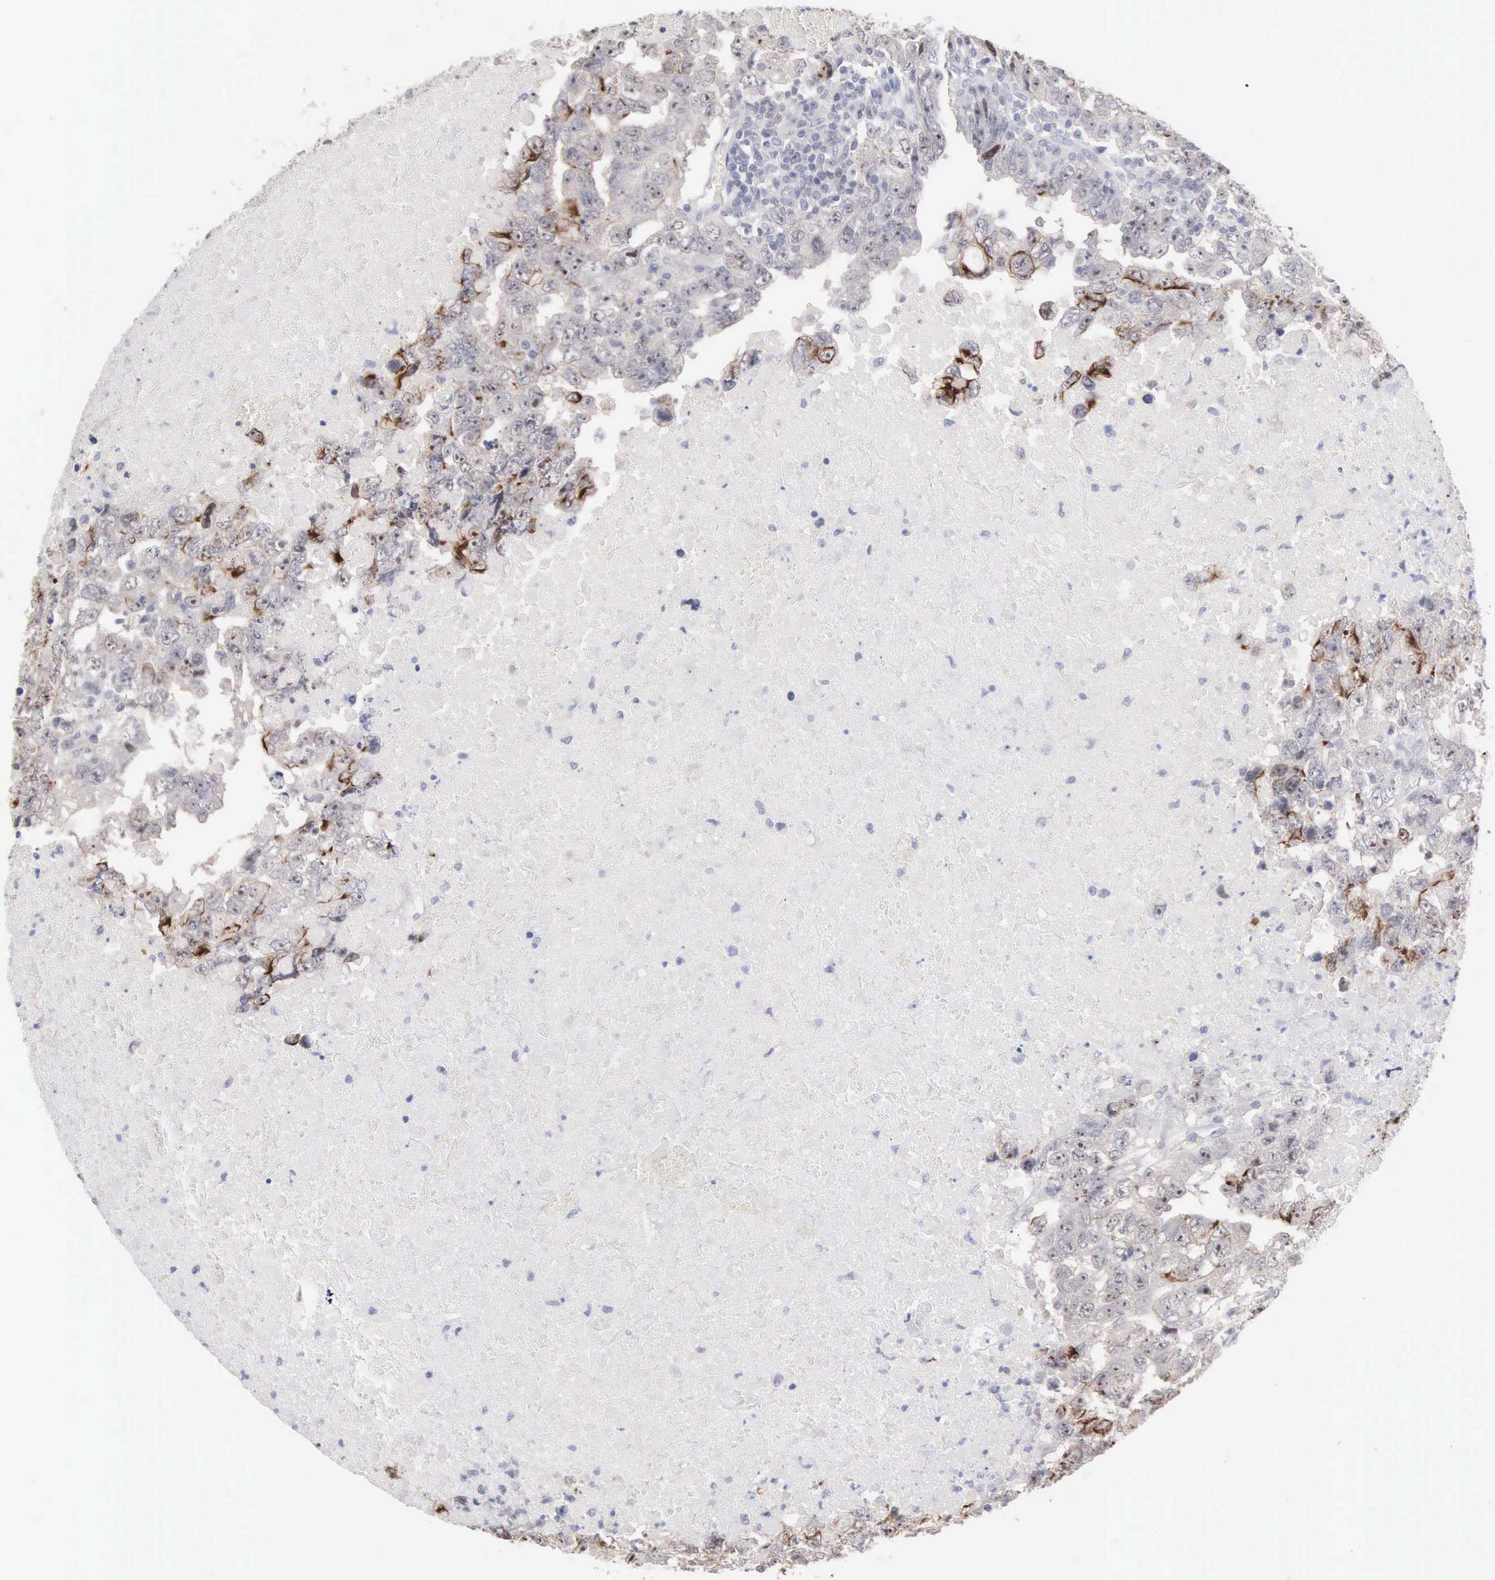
{"staining": {"intensity": "negative", "quantity": "none", "location": "none"}, "tissue": "testis cancer", "cell_type": "Tumor cells", "image_type": "cancer", "snomed": [{"axis": "morphology", "description": "Carcinoma, Embryonal, NOS"}, {"axis": "topography", "description": "Testis"}], "caption": "High power microscopy micrograph of an immunohistochemistry (IHC) histopathology image of embryonal carcinoma (testis), revealing no significant positivity in tumor cells.", "gene": "ACOT4", "patient": {"sex": "male", "age": 36}}